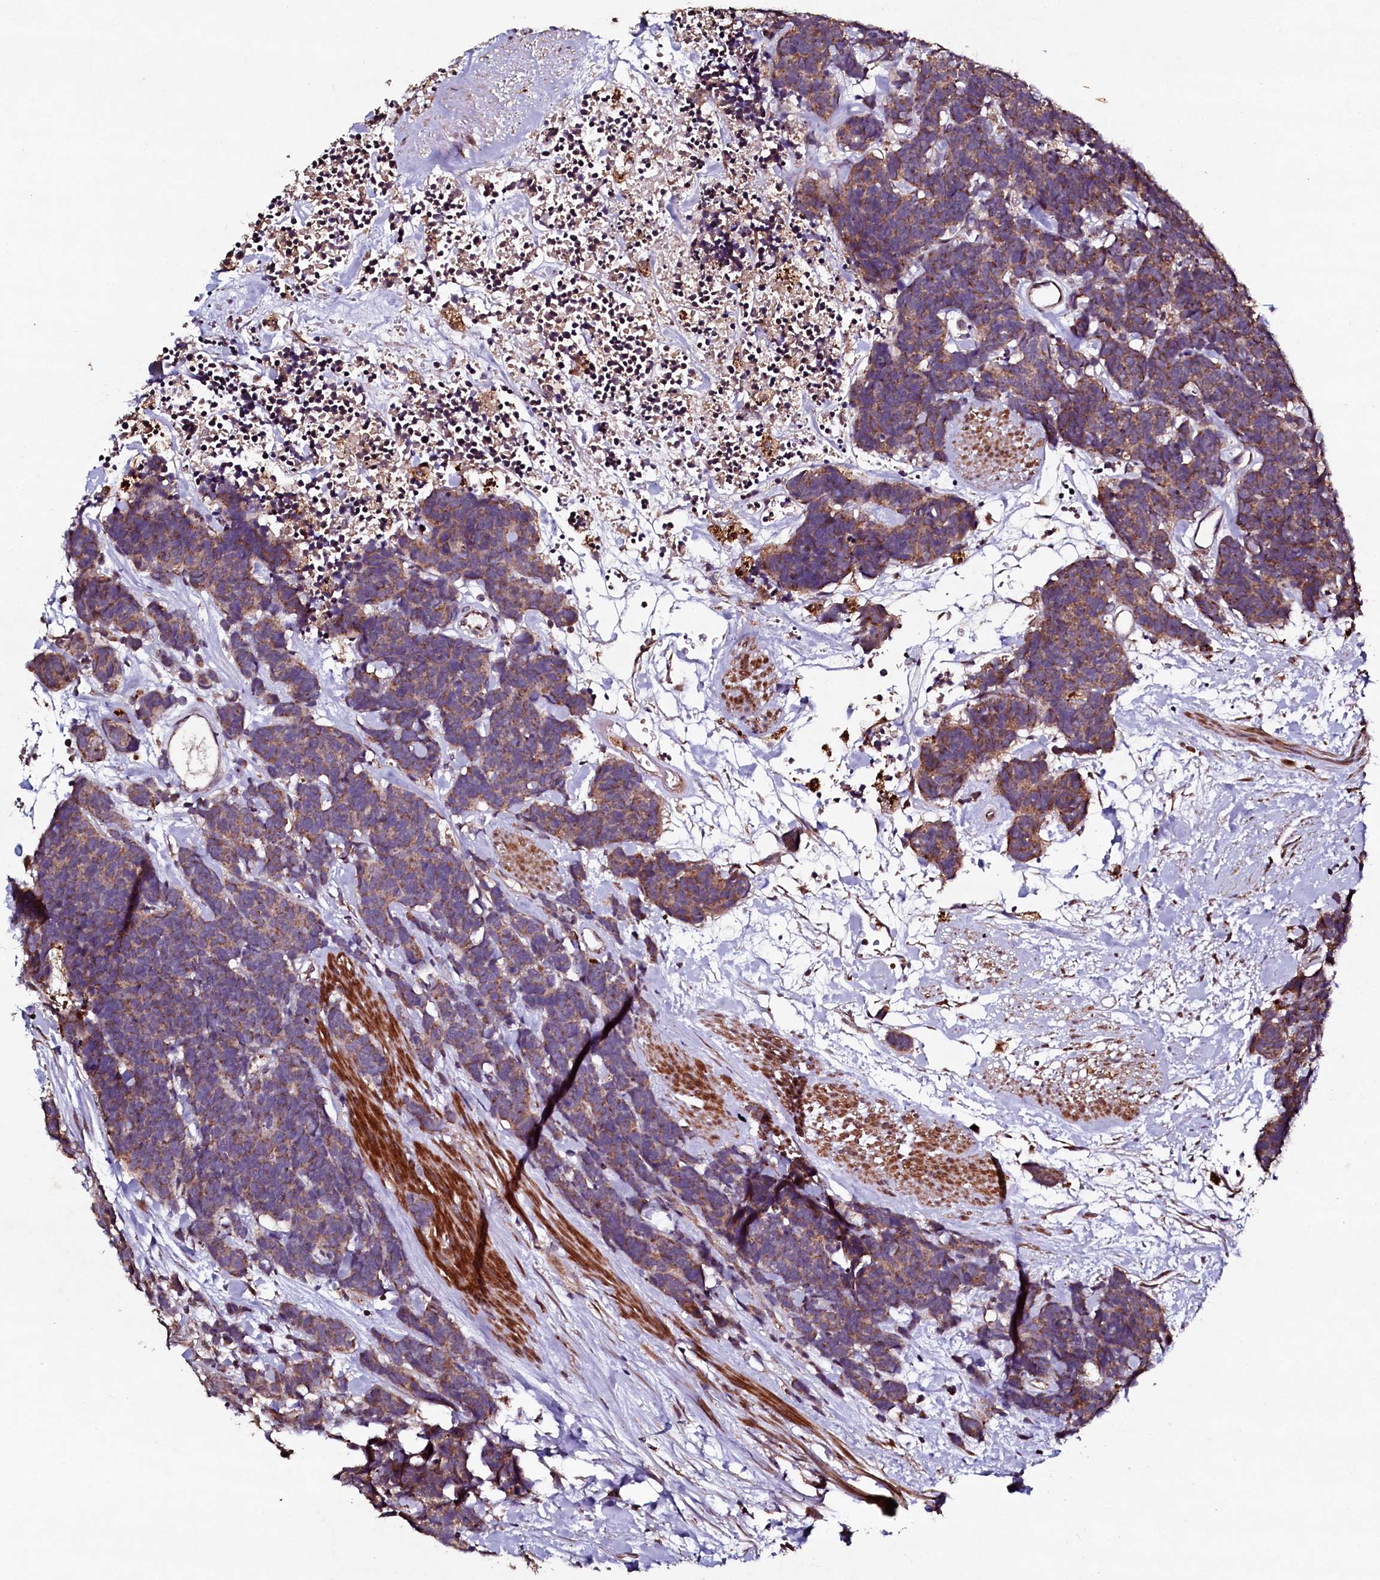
{"staining": {"intensity": "moderate", "quantity": ">75%", "location": "cytoplasmic/membranous"}, "tissue": "carcinoid", "cell_type": "Tumor cells", "image_type": "cancer", "snomed": [{"axis": "morphology", "description": "Carcinoma, NOS"}, {"axis": "morphology", "description": "Carcinoid, malignant, NOS"}, {"axis": "topography", "description": "Urinary bladder"}], "caption": "Protein staining of malignant carcinoid tissue demonstrates moderate cytoplasmic/membranous positivity in about >75% of tumor cells.", "gene": "SEC24C", "patient": {"sex": "male", "age": 57}}